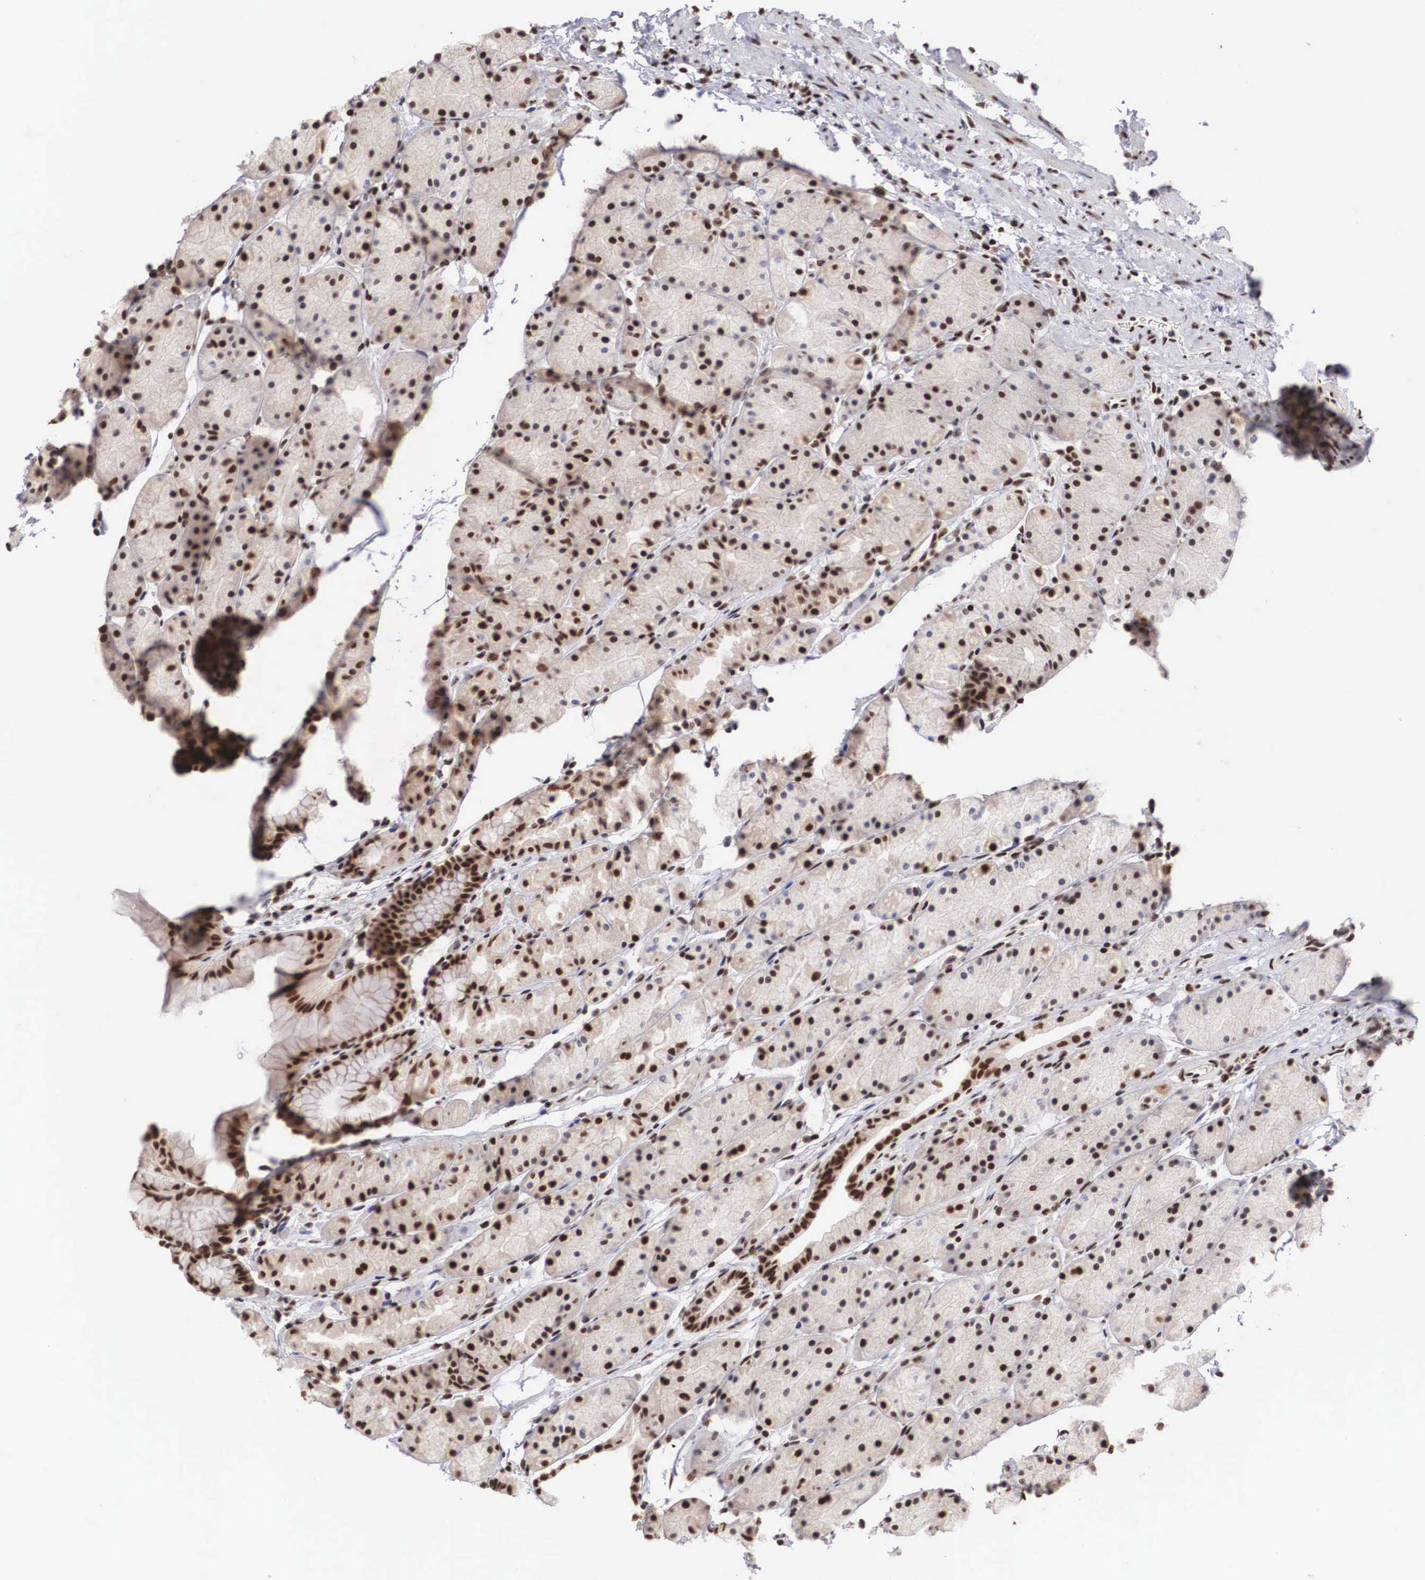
{"staining": {"intensity": "strong", "quantity": ">75%", "location": "nuclear"}, "tissue": "stomach", "cell_type": "Glandular cells", "image_type": "normal", "snomed": [{"axis": "morphology", "description": "Adenocarcinoma, NOS"}, {"axis": "topography", "description": "Stomach, upper"}], "caption": "Glandular cells show high levels of strong nuclear expression in approximately >75% of cells in benign stomach. (Stains: DAB in brown, nuclei in blue, Microscopy: brightfield microscopy at high magnification).", "gene": "HTATSF1", "patient": {"sex": "male", "age": 47}}